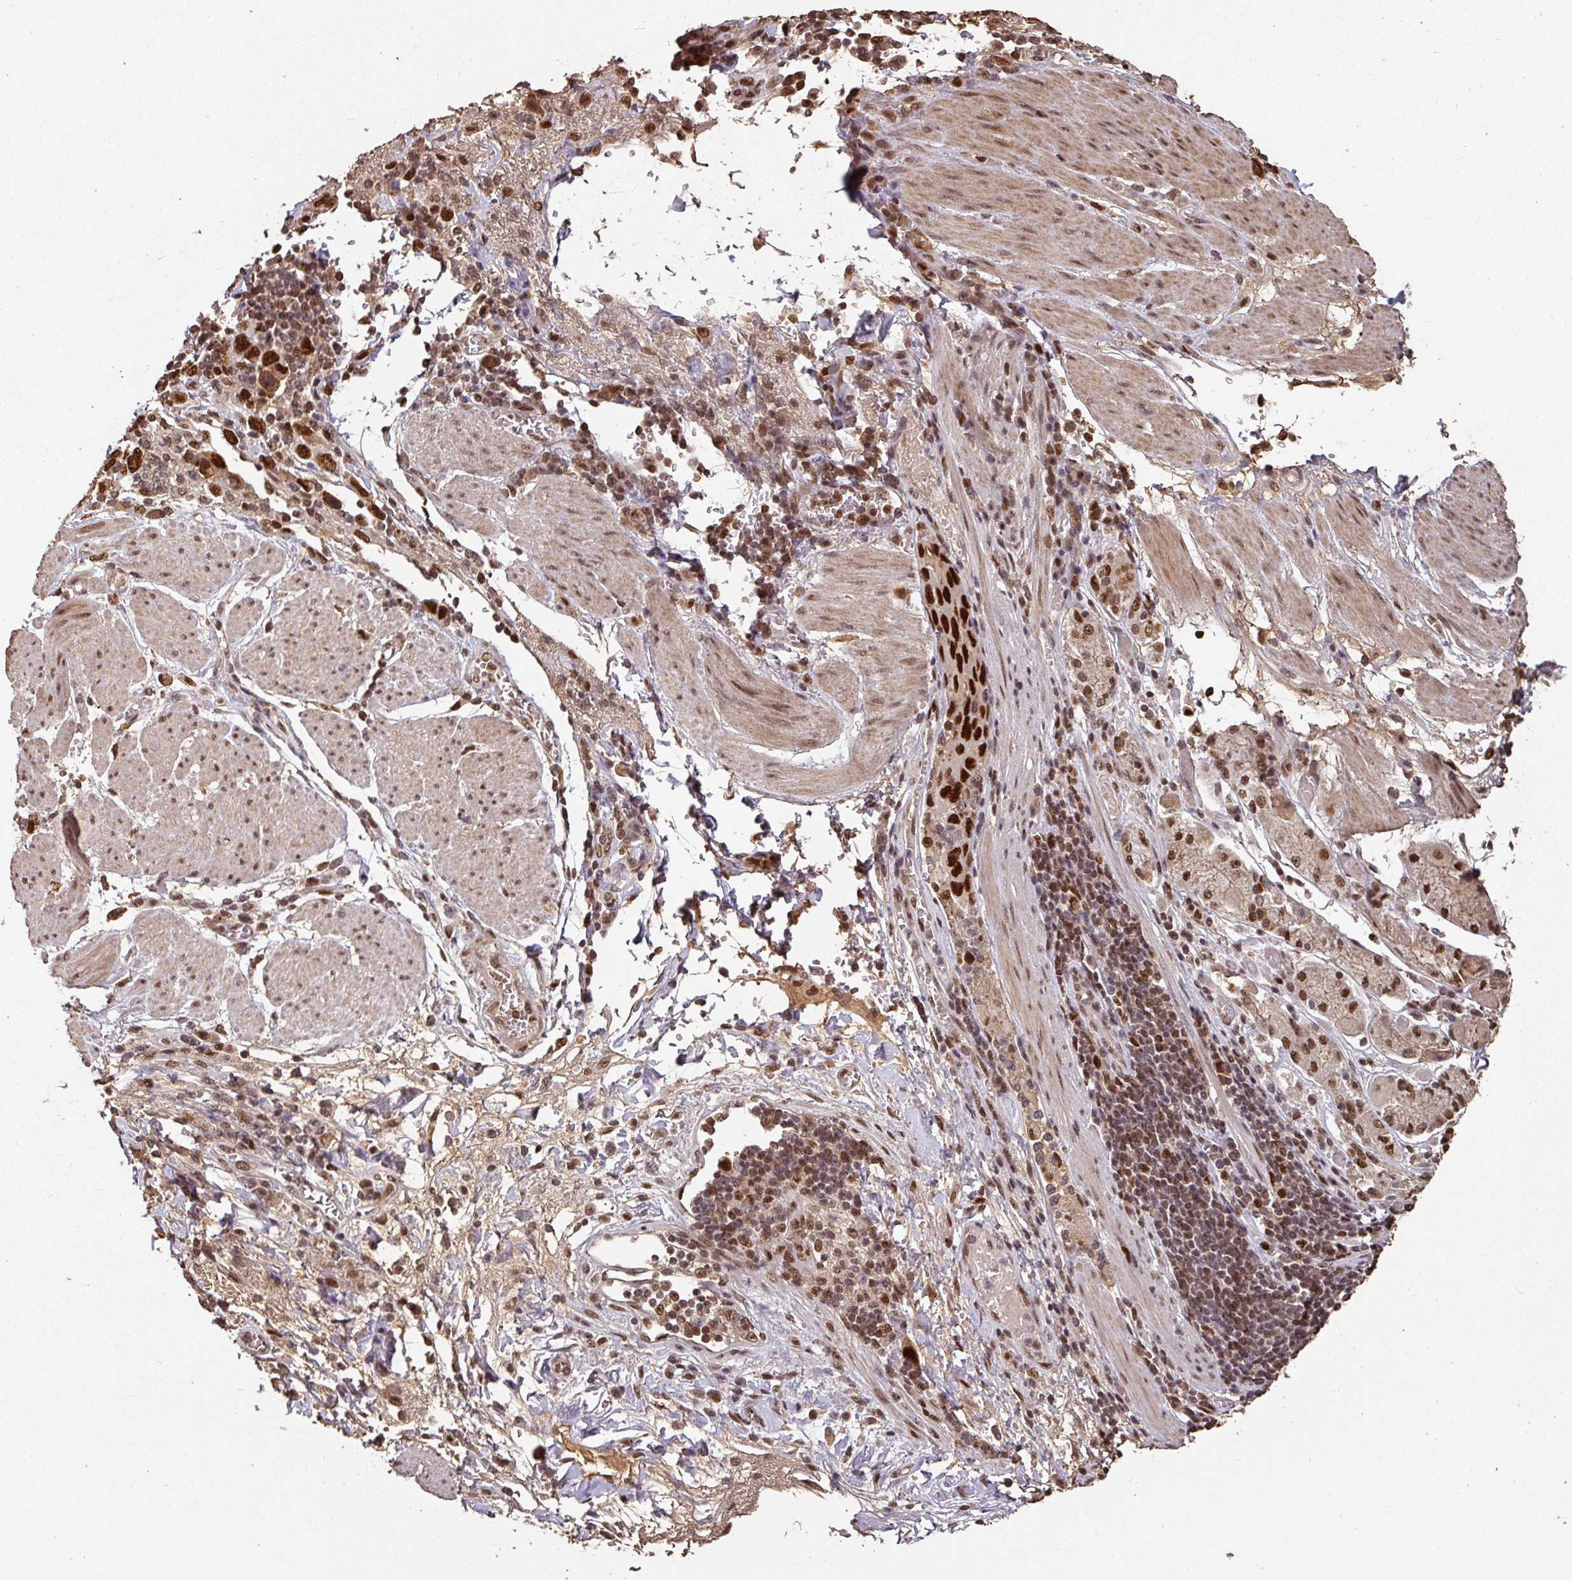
{"staining": {"intensity": "strong", "quantity": ">75%", "location": "nuclear"}, "tissue": "stomach cancer", "cell_type": "Tumor cells", "image_type": "cancer", "snomed": [{"axis": "morphology", "description": "Adenocarcinoma, NOS"}, {"axis": "topography", "description": "Stomach, upper"}, {"axis": "topography", "description": "Stomach"}], "caption": "Immunohistochemistry (IHC) histopathology image of human stomach cancer (adenocarcinoma) stained for a protein (brown), which demonstrates high levels of strong nuclear staining in about >75% of tumor cells.", "gene": "POLD1", "patient": {"sex": "male", "age": 62}}